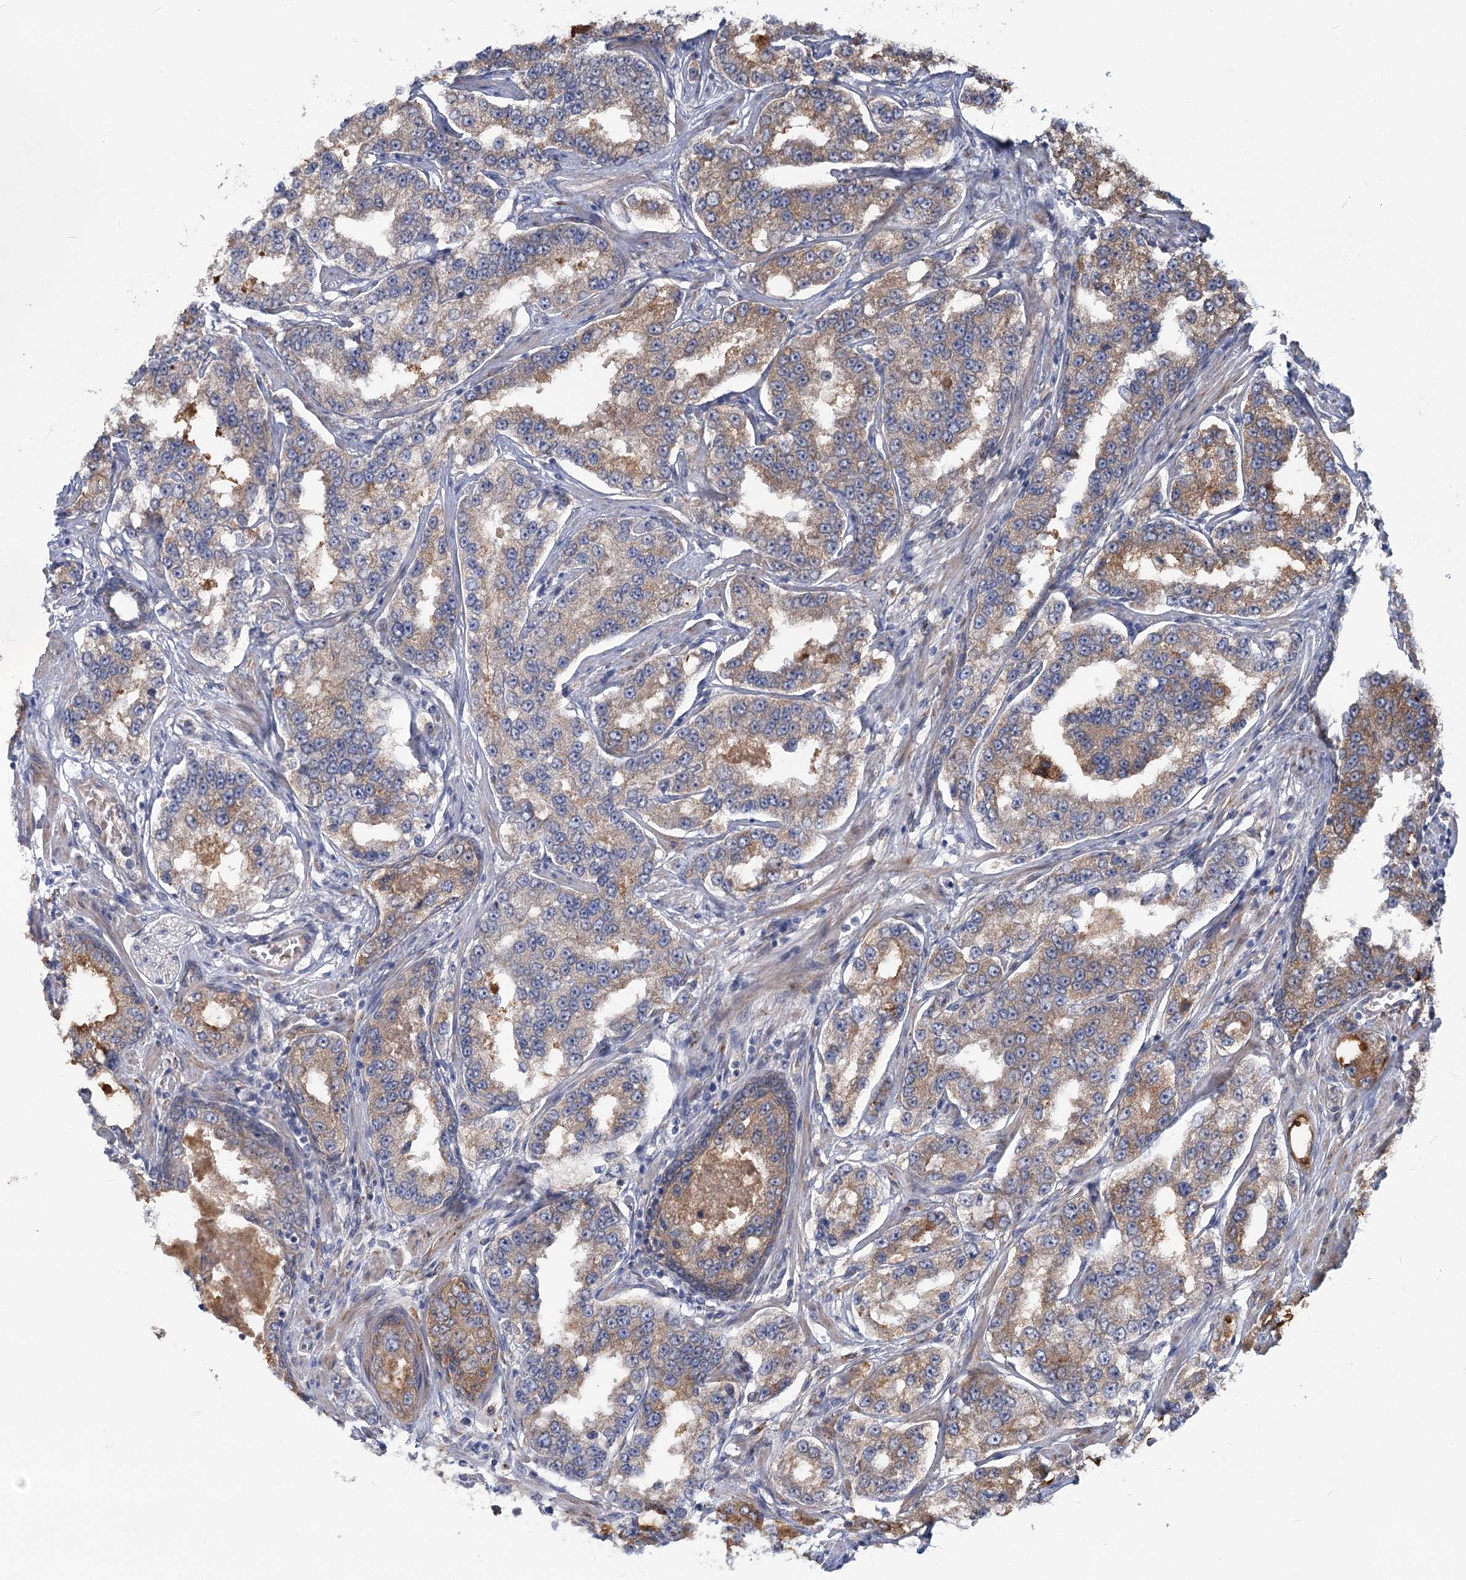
{"staining": {"intensity": "moderate", "quantity": ">75%", "location": "cytoplasmic/membranous"}, "tissue": "prostate cancer", "cell_type": "Tumor cells", "image_type": "cancer", "snomed": [{"axis": "morphology", "description": "Normal tissue, NOS"}, {"axis": "morphology", "description": "Adenocarcinoma, High grade"}, {"axis": "topography", "description": "Prostate"}], "caption": "The photomicrograph shows a brown stain indicating the presence of a protein in the cytoplasmic/membranous of tumor cells in high-grade adenocarcinoma (prostate).", "gene": "CIB4", "patient": {"sex": "male", "age": 83}}